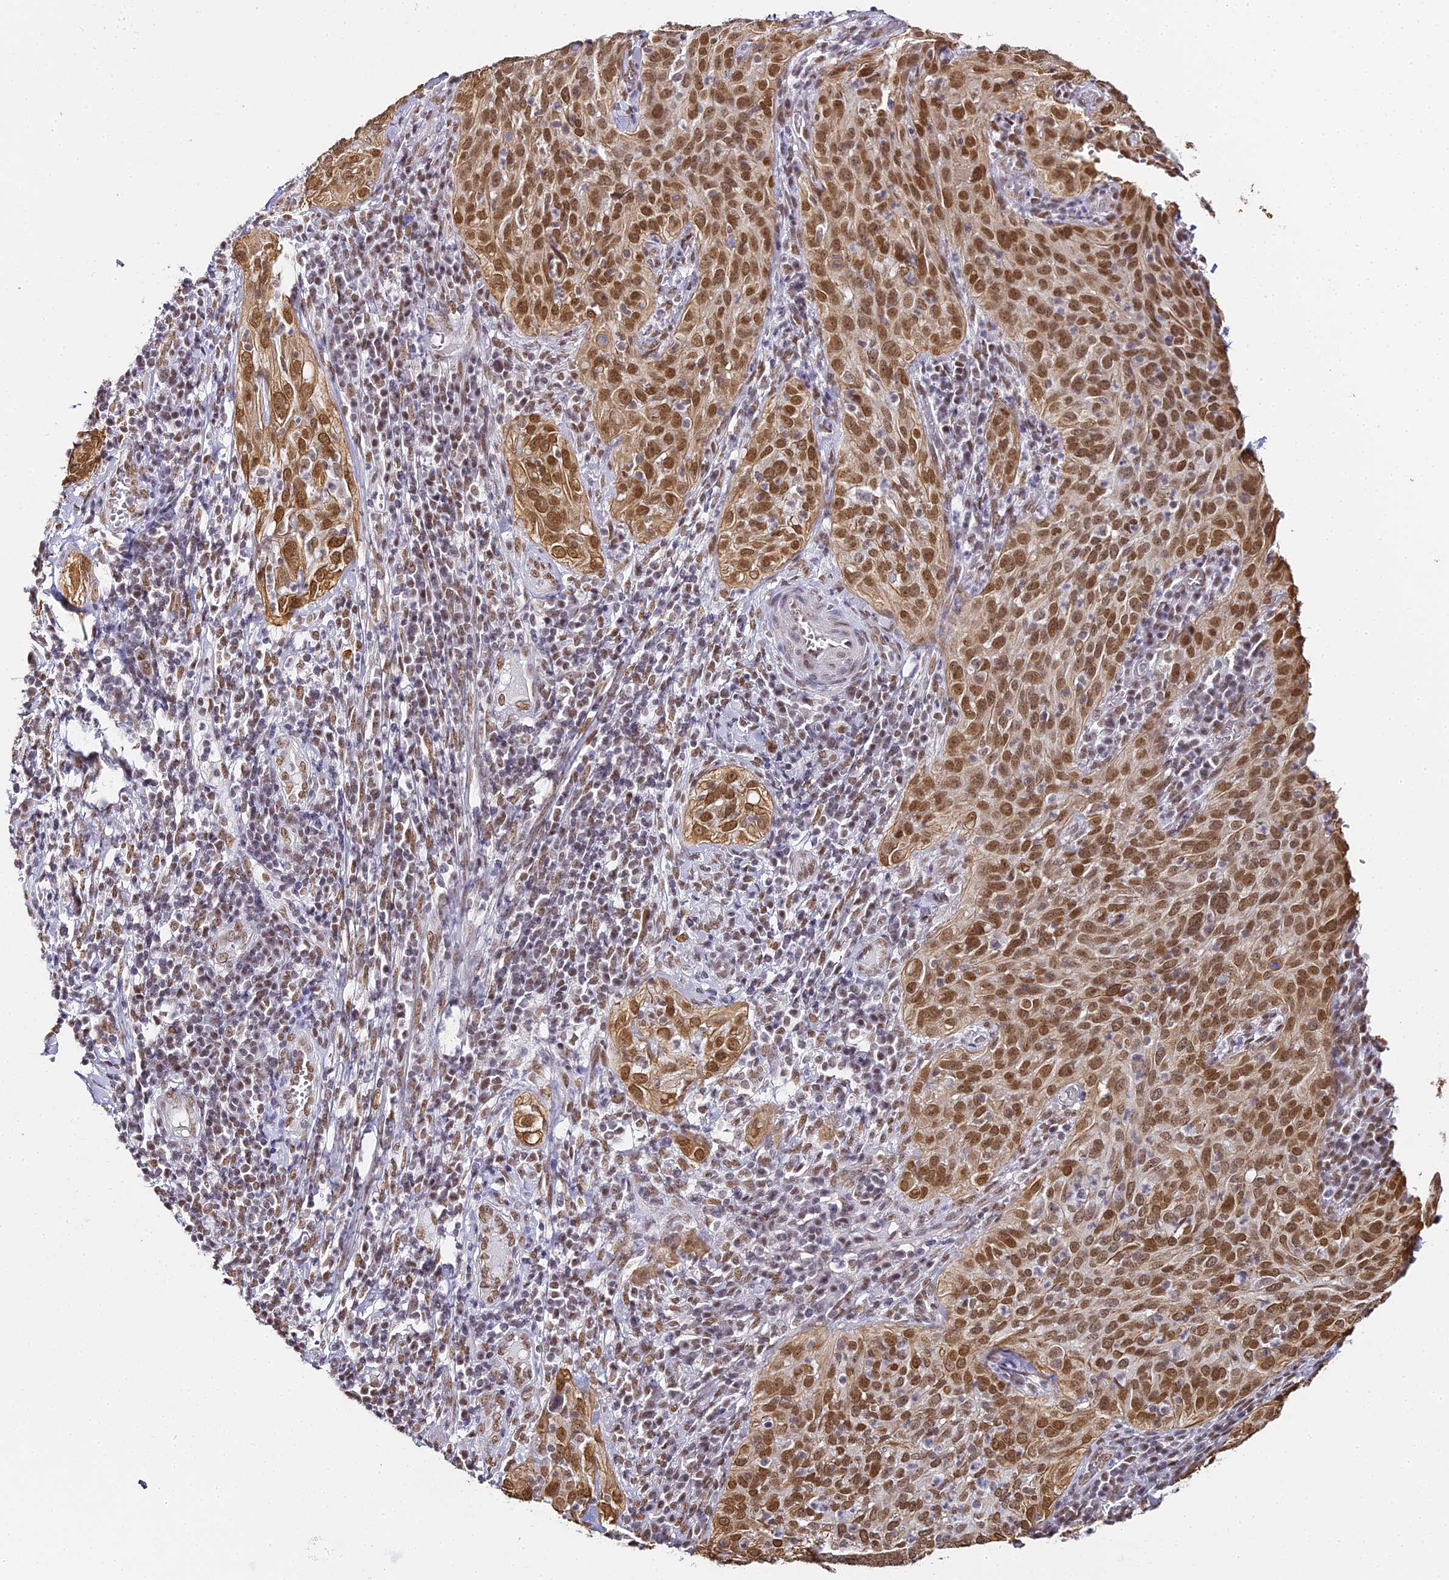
{"staining": {"intensity": "moderate", "quantity": ">75%", "location": "nuclear"}, "tissue": "cervical cancer", "cell_type": "Tumor cells", "image_type": "cancer", "snomed": [{"axis": "morphology", "description": "Squamous cell carcinoma, NOS"}, {"axis": "topography", "description": "Cervix"}], "caption": "Human squamous cell carcinoma (cervical) stained with a protein marker displays moderate staining in tumor cells.", "gene": "HNRNPA1", "patient": {"sex": "female", "age": 31}}